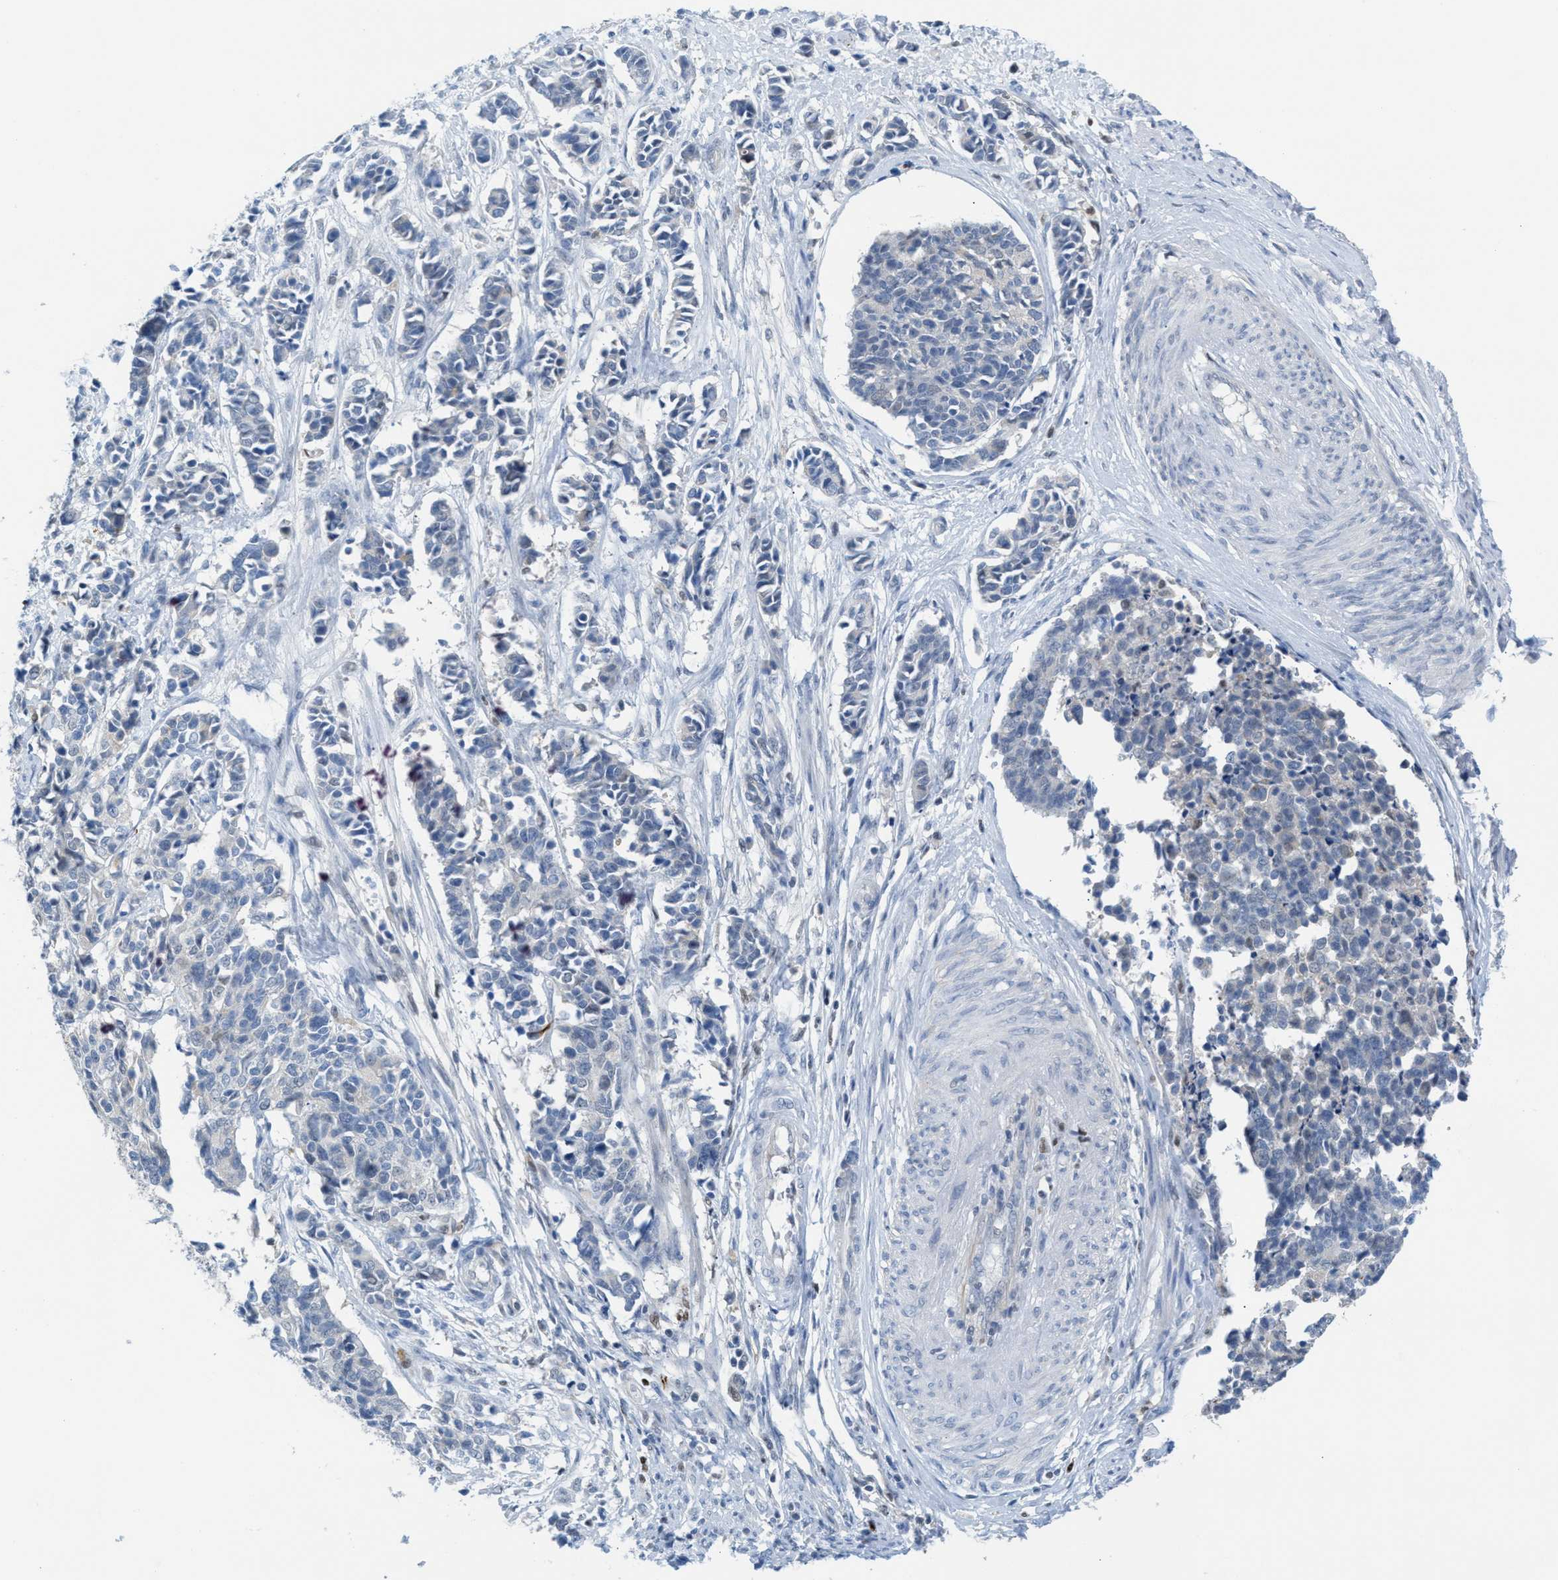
{"staining": {"intensity": "negative", "quantity": "none", "location": "none"}, "tissue": "cervical cancer", "cell_type": "Tumor cells", "image_type": "cancer", "snomed": [{"axis": "morphology", "description": "Normal tissue, NOS"}, {"axis": "morphology", "description": "Squamous cell carcinoma, NOS"}, {"axis": "topography", "description": "Cervix"}], "caption": "A high-resolution histopathology image shows immunohistochemistry (IHC) staining of cervical cancer (squamous cell carcinoma), which shows no significant expression in tumor cells.", "gene": "PPM1D", "patient": {"sex": "female", "age": 35}}